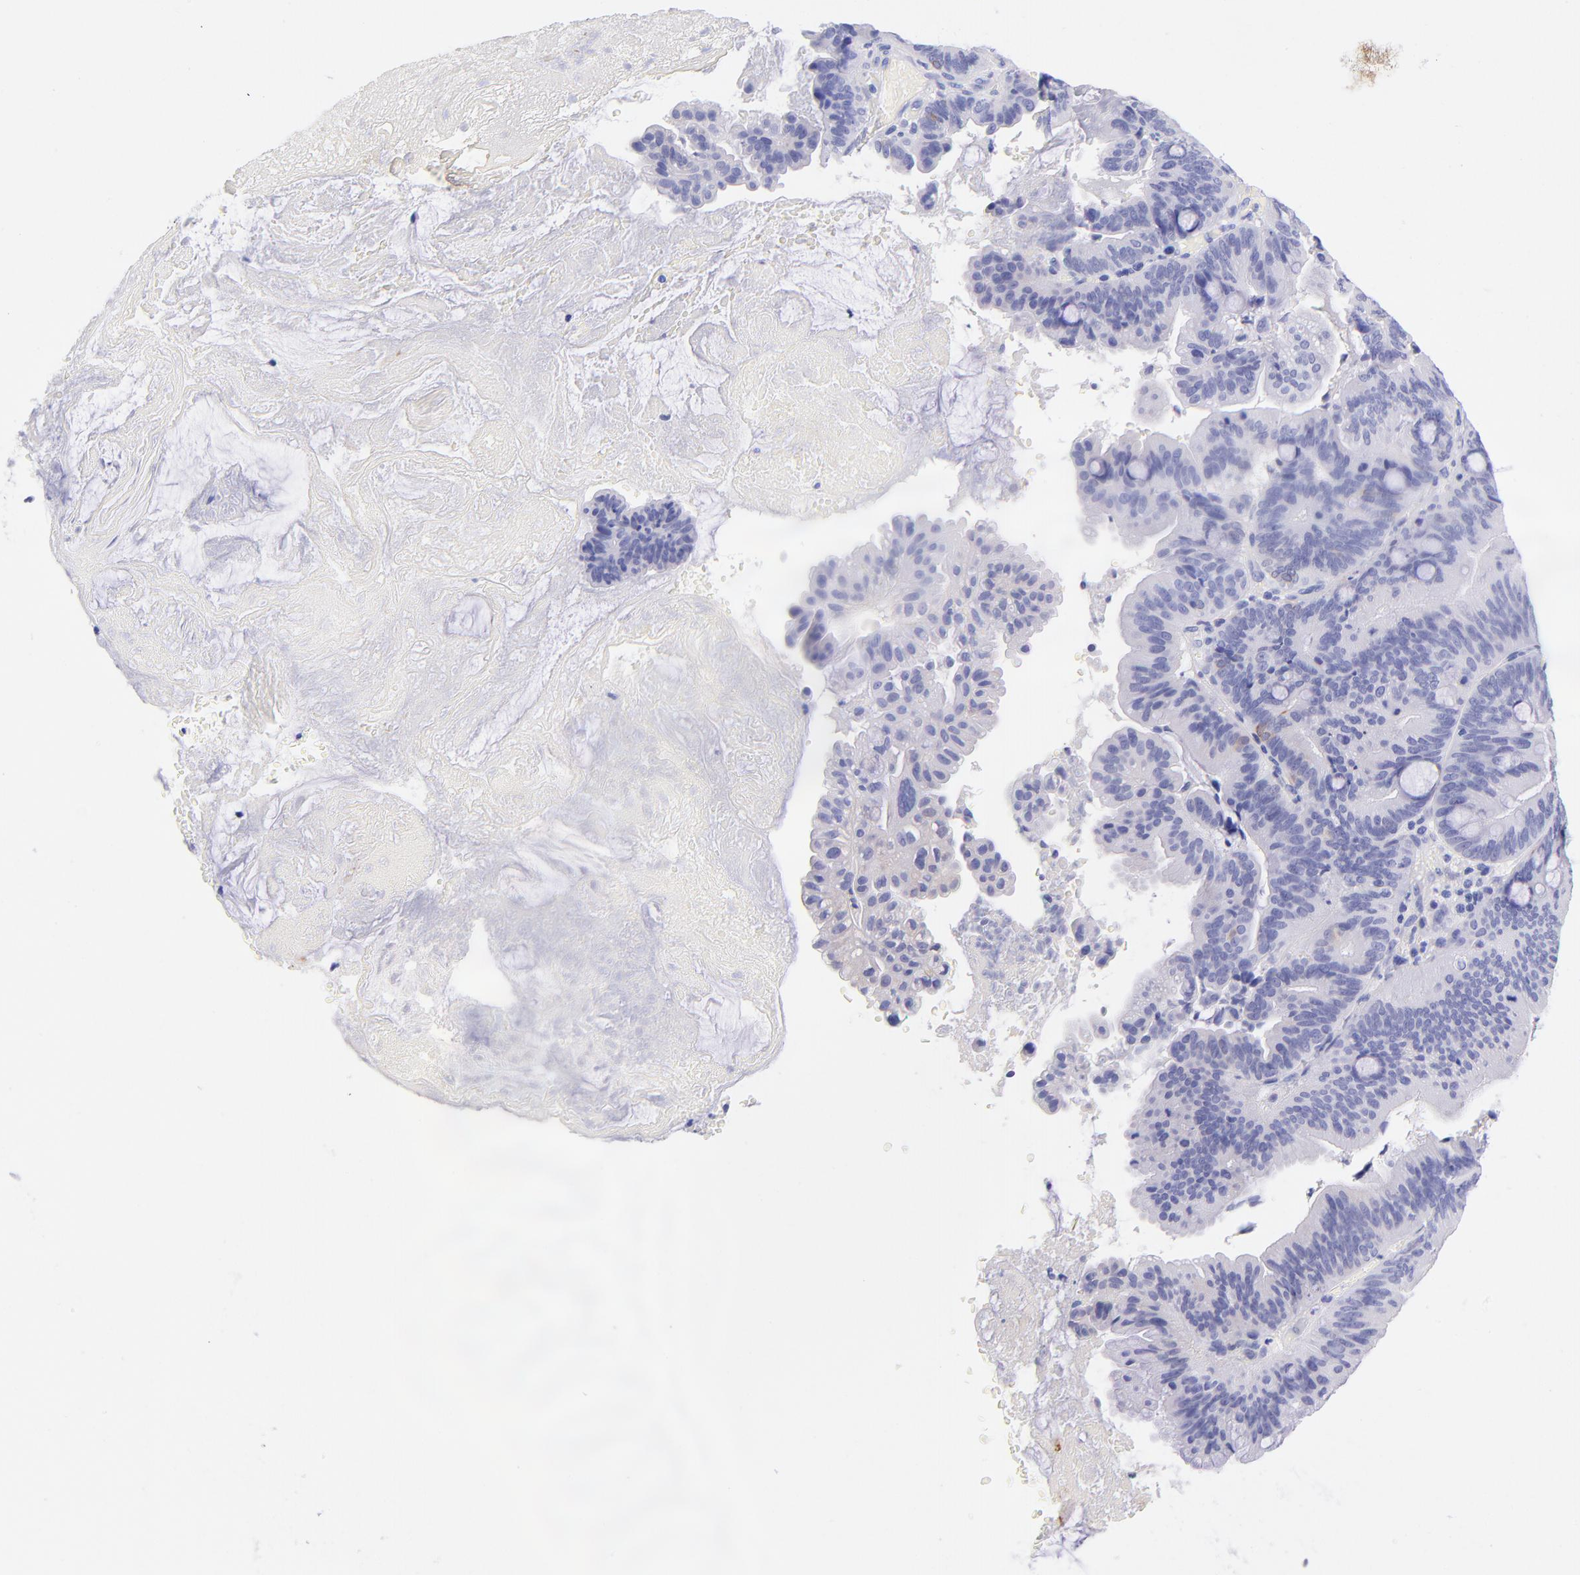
{"staining": {"intensity": "weak", "quantity": "<25%", "location": "cytoplasmic/membranous"}, "tissue": "pancreatic cancer", "cell_type": "Tumor cells", "image_type": "cancer", "snomed": [{"axis": "morphology", "description": "Adenocarcinoma, NOS"}, {"axis": "topography", "description": "Pancreas"}], "caption": "This micrograph is of pancreatic cancer (adenocarcinoma) stained with immunohistochemistry (IHC) to label a protein in brown with the nuclei are counter-stained blue. There is no expression in tumor cells. Nuclei are stained in blue.", "gene": "RAB3B", "patient": {"sex": "male", "age": 82}}